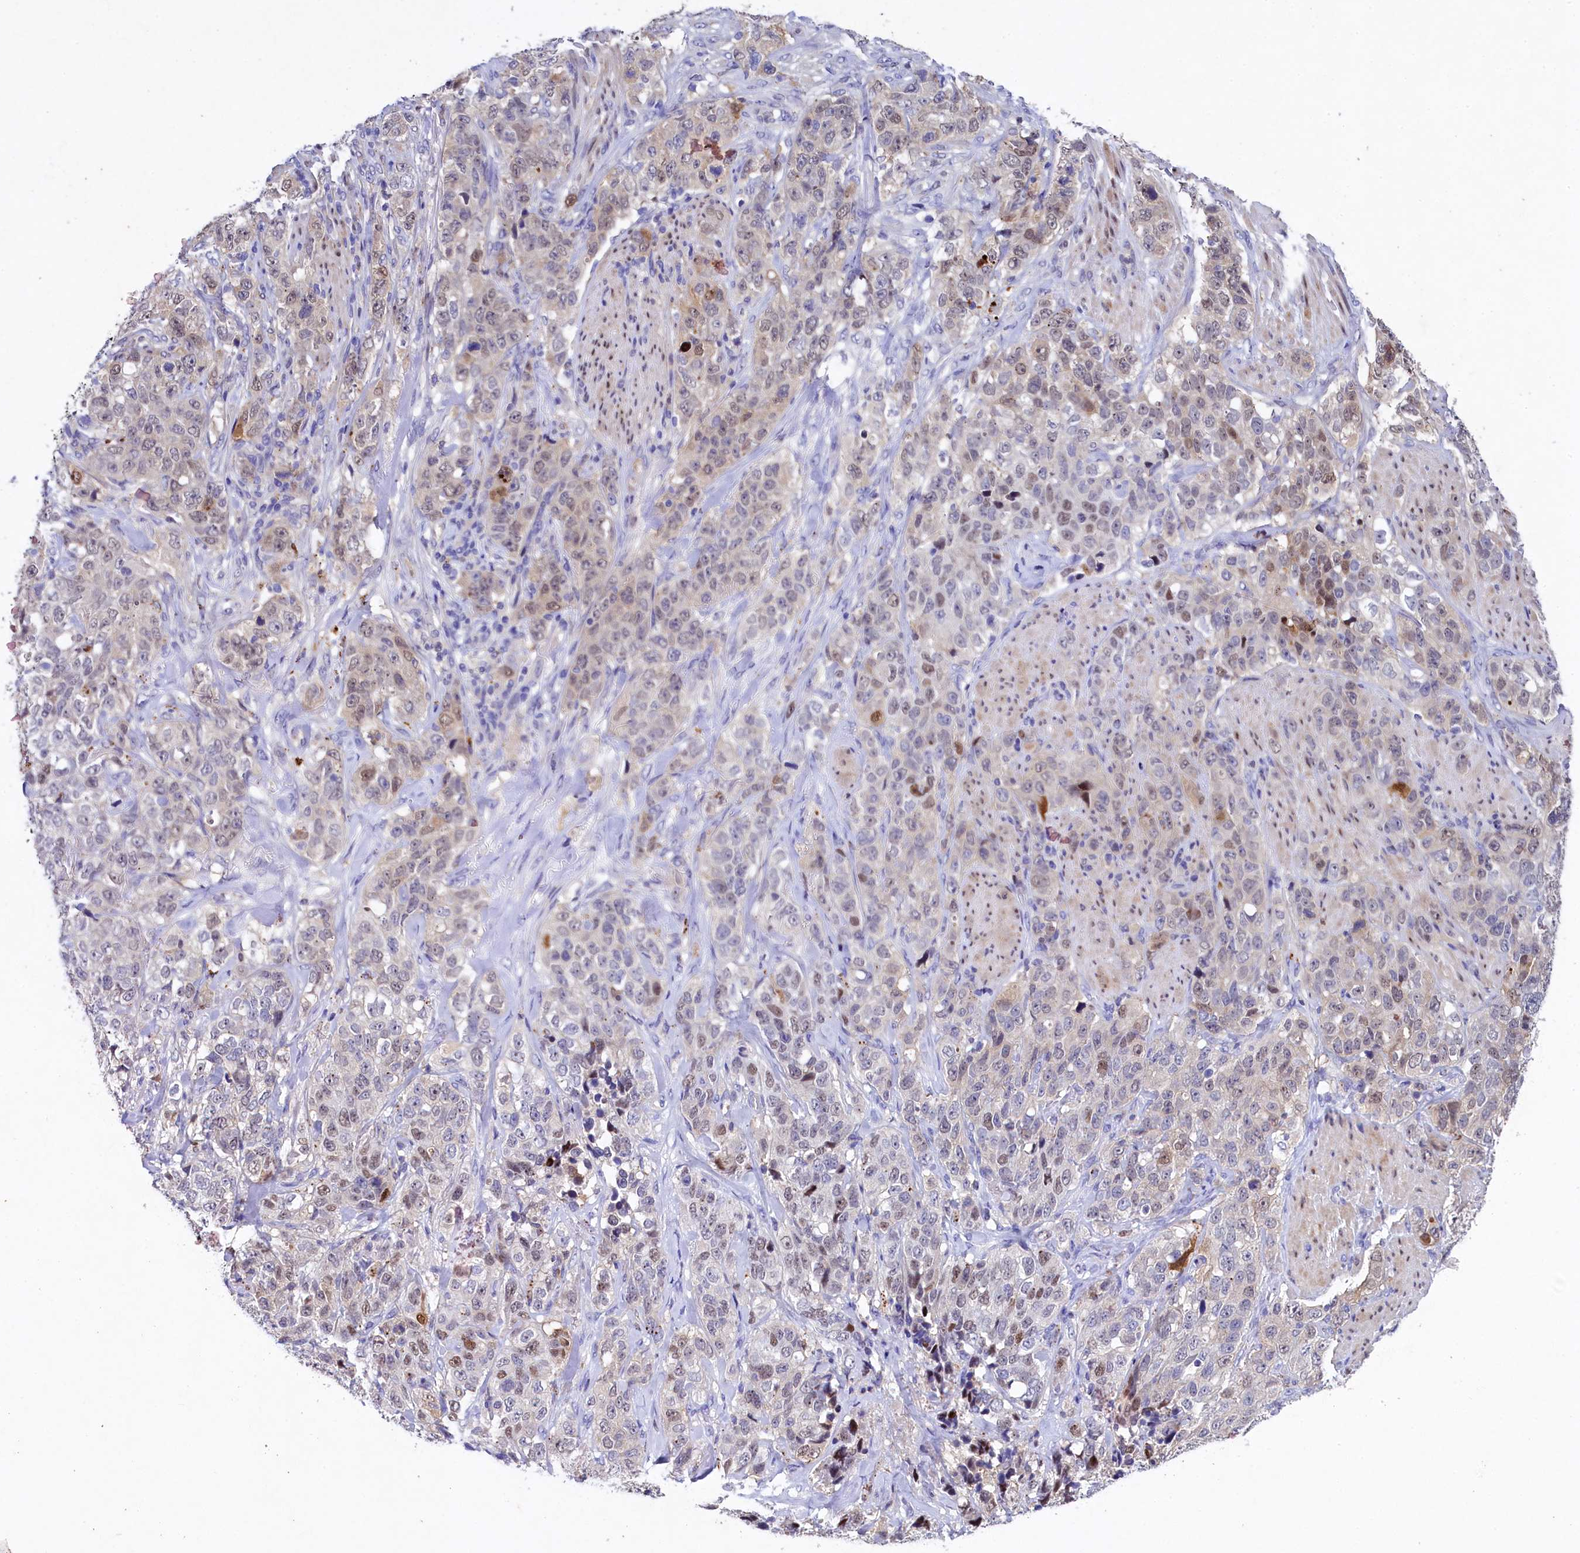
{"staining": {"intensity": "moderate", "quantity": "<25%", "location": "cytoplasmic/membranous,nuclear"}, "tissue": "stomach cancer", "cell_type": "Tumor cells", "image_type": "cancer", "snomed": [{"axis": "morphology", "description": "Adenocarcinoma, NOS"}, {"axis": "topography", "description": "Stomach"}], "caption": "Immunohistochemical staining of human stomach cancer (adenocarcinoma) reveals low levels of moderate cytoplasmic/membranous and nuclear staining in about <25% of tumor cells. The protein of interest is shown in brown color, while the nuclei are stained blue.", "gene": "TGDS", "patient": {"sex": "male", "age": 48}}